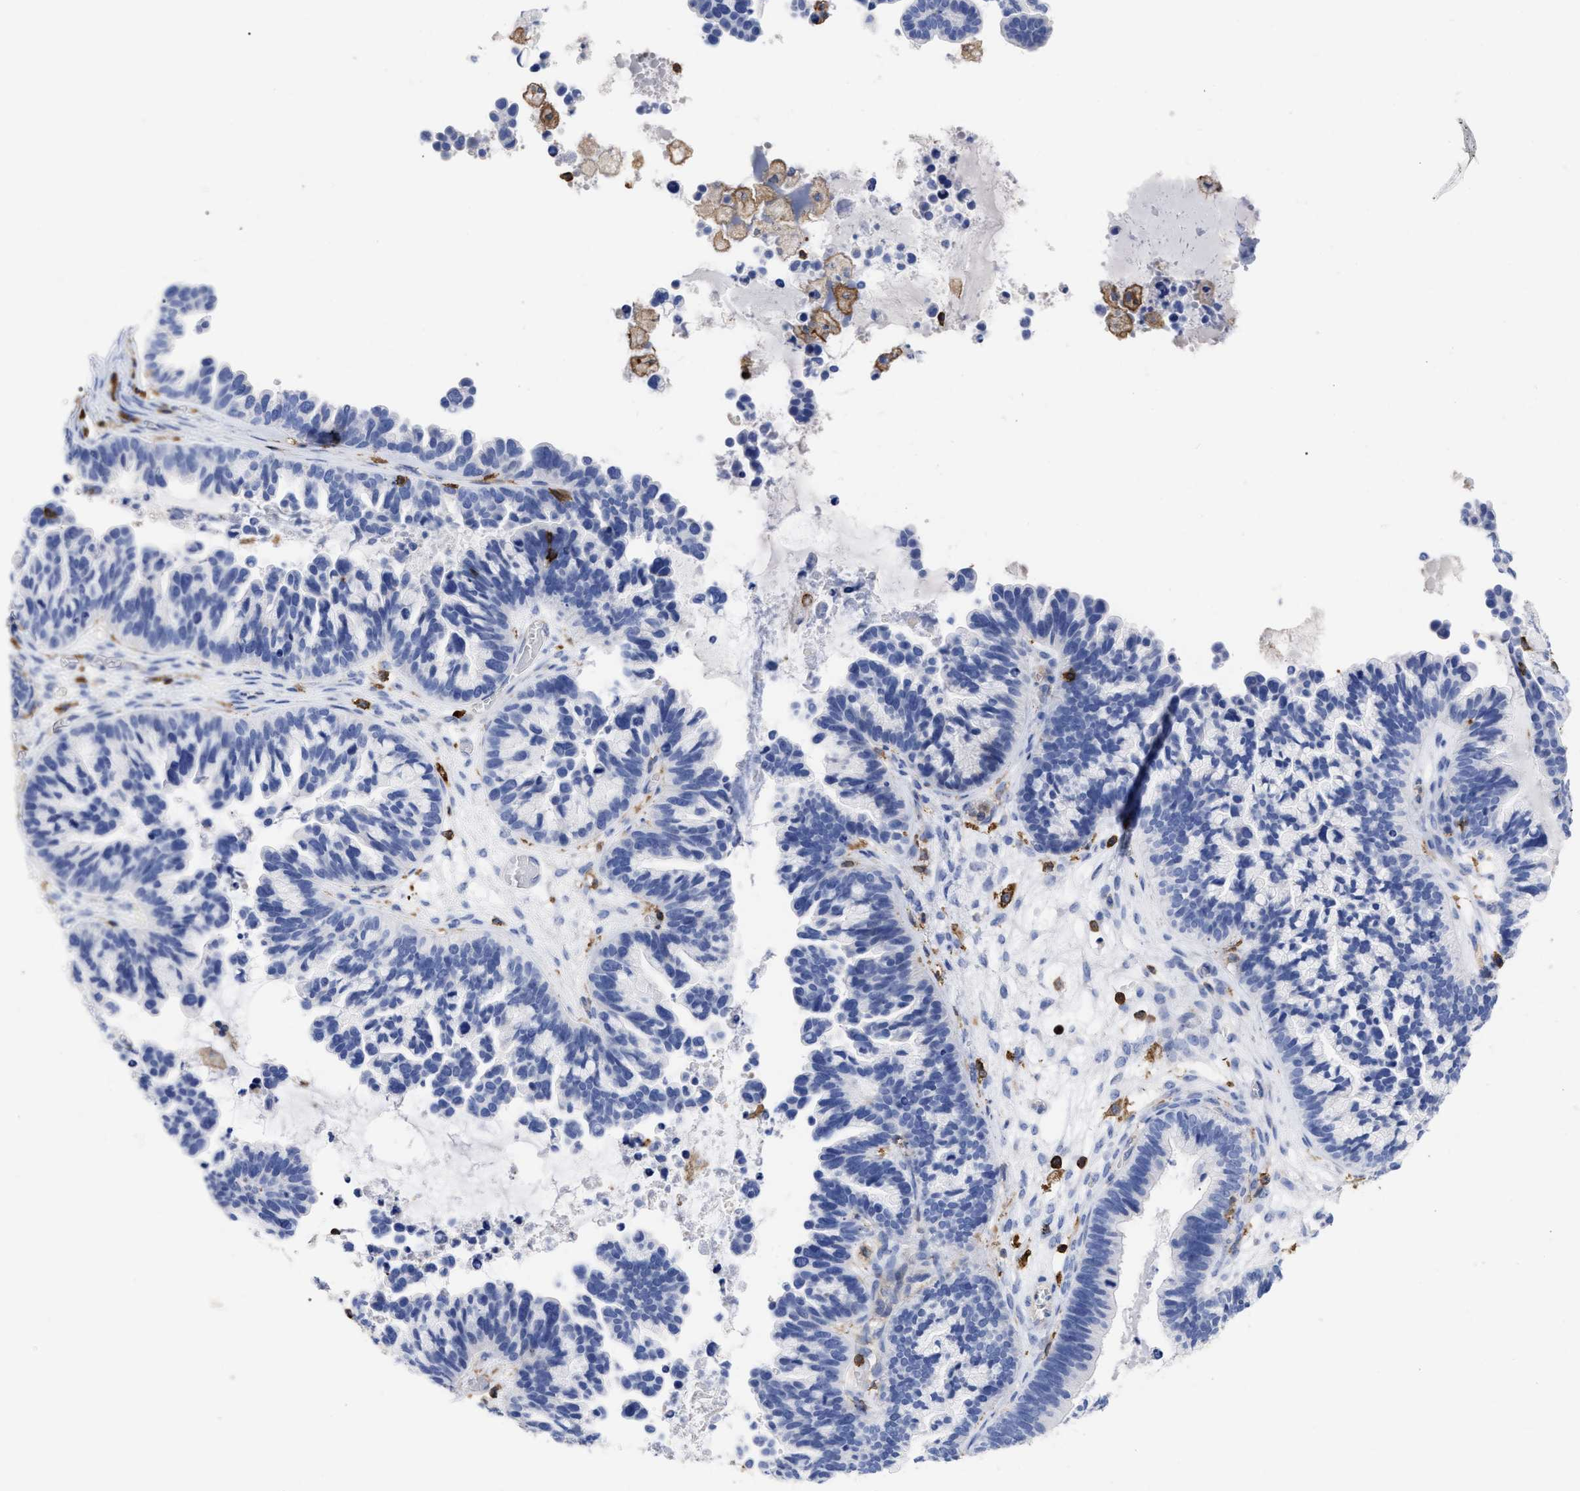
{"staining": {"intensity": "negative", "quantity": "none", "location": "none"}, "tissue": "ovarian cancer", "cell_type": "Tumor cells", "image_type": "cancer", "snomed": [{"axis": "morphology", "description": "Cystadenocarcinoma, serous, NOS"}, {"axis": "topography", "description": "Ovary"}], "caption": "Immunohistochemical staining of human ovarian cancer exhibits no significant staining in tumor cells.", "gene": "HCLS1", "patient": {"sex": "female", "age": 56}}